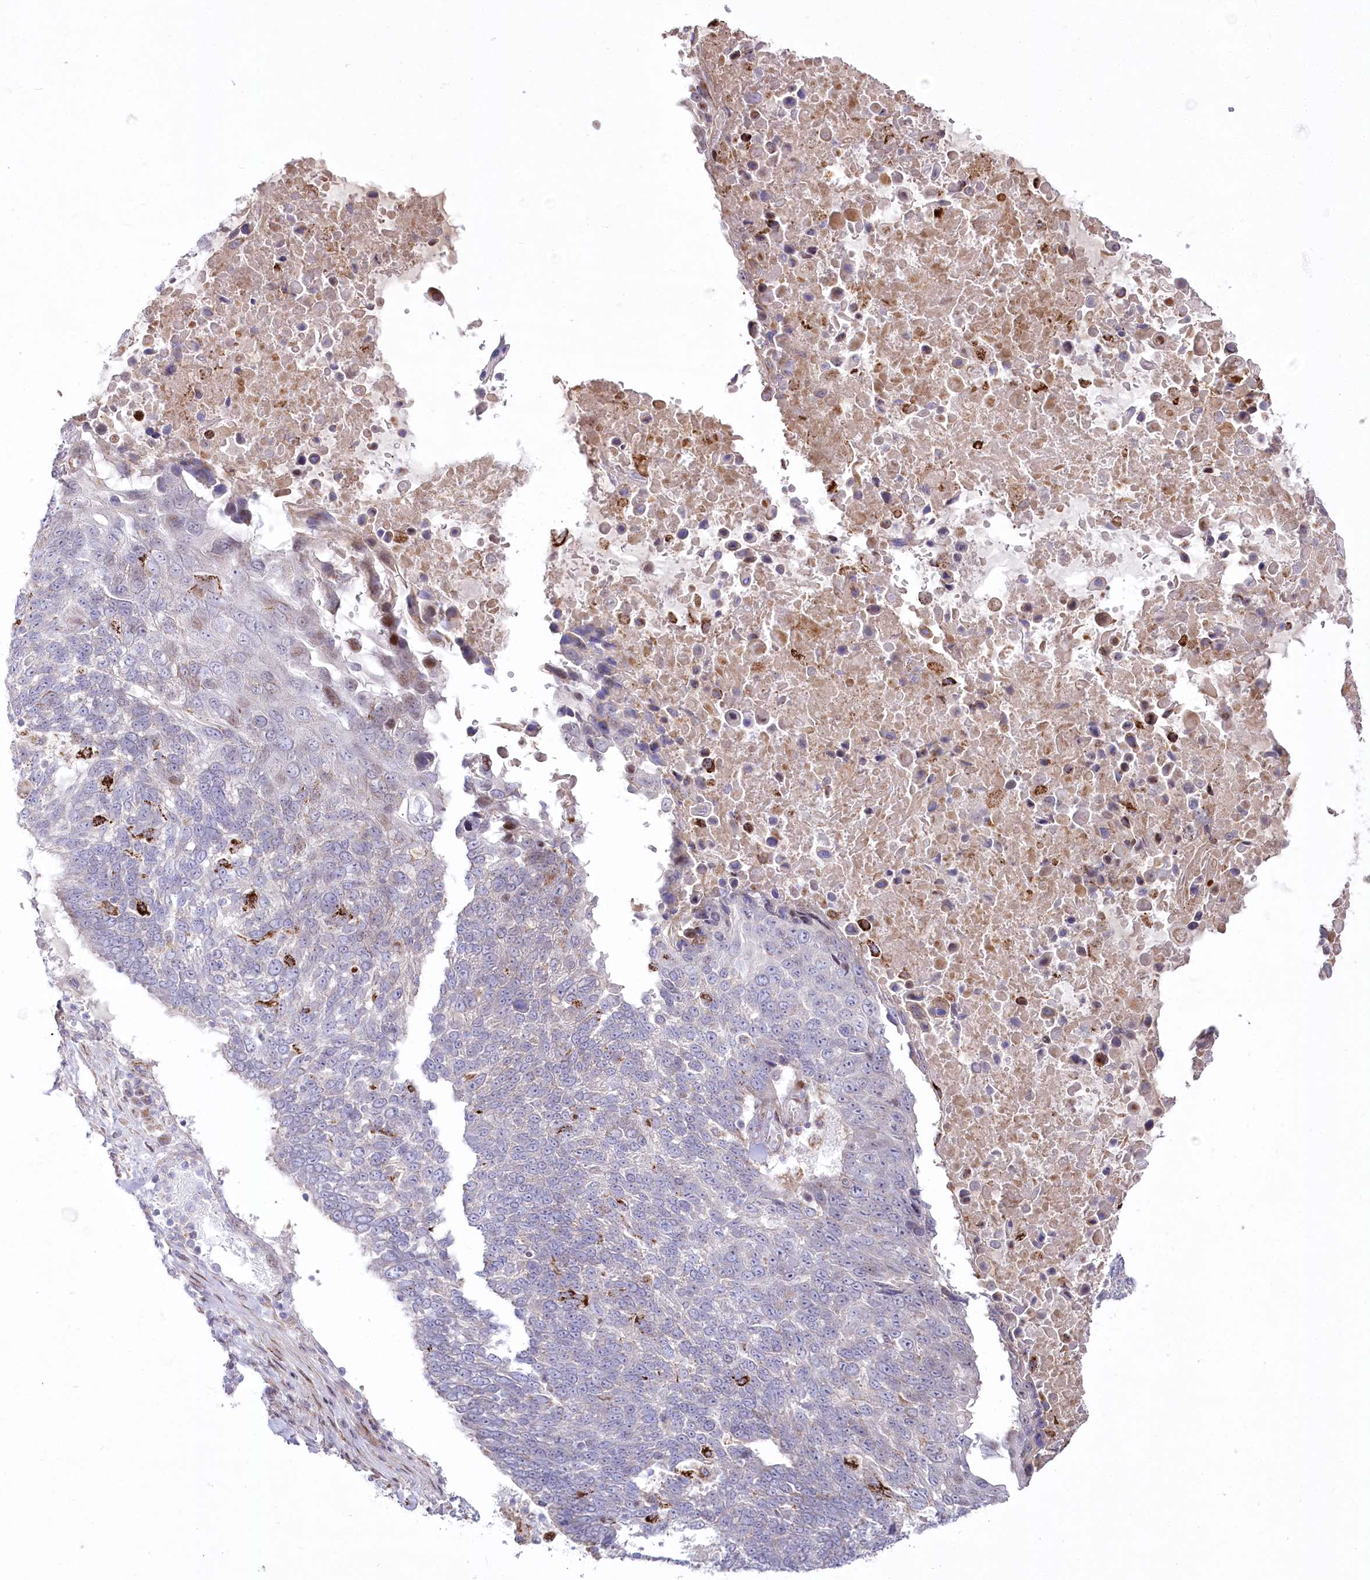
{"staining": {"intensity": "weak", "quantity": "<25%", "location": "cytoplasmic/membranous"}, "tissue": "lung cancer", "cell_type": "Tumor cells", "image_type": "cancer", "snomed": [{"axis": "morphology", "description": "Squamous cell carcinoma, NOS"}, {"axis": "topography", "description": "Lung"}], "caption": "Histopathology image shows no significant protein expression in tumor cells of lung cancer.", "gene": "CEP164", "patient": {"sex": "male", "age": 66}}